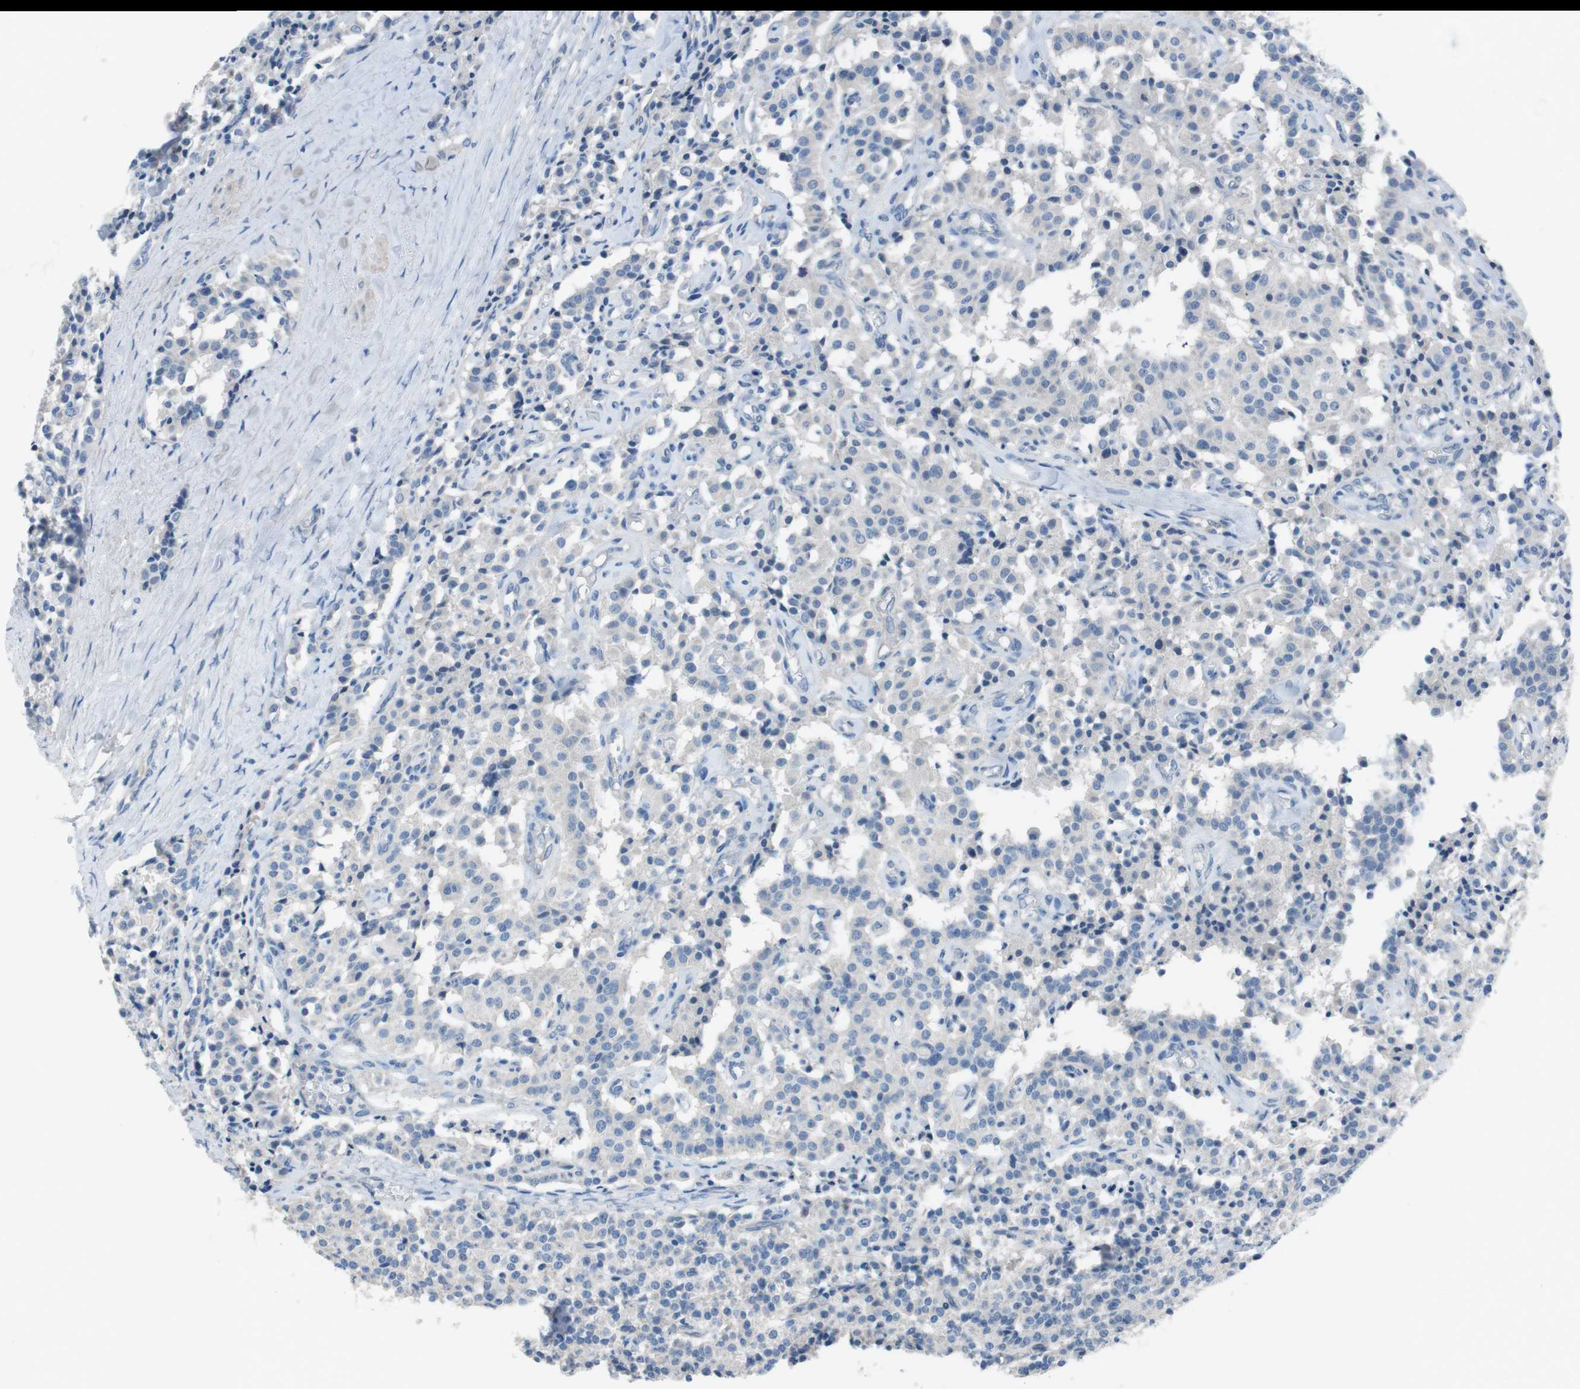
{"staining": {"intensity": "negative", "quantity": "none", "location": "none"}, "tissue": "carcinoid", "cell_type": "Tumor cells", "image_type": "cancer", "snomed": [{"axis": "morphology", "description": "Carcinoid, malignant, NOS"}, {"axis": "topography", "description": "Lung"}], "caption": "Photomicrograph shows no protein expression in tumor cells of malignant carcinoid tissue.", "gene": "CYP2C8", "patient": {"sex": "male", "age": 30}}